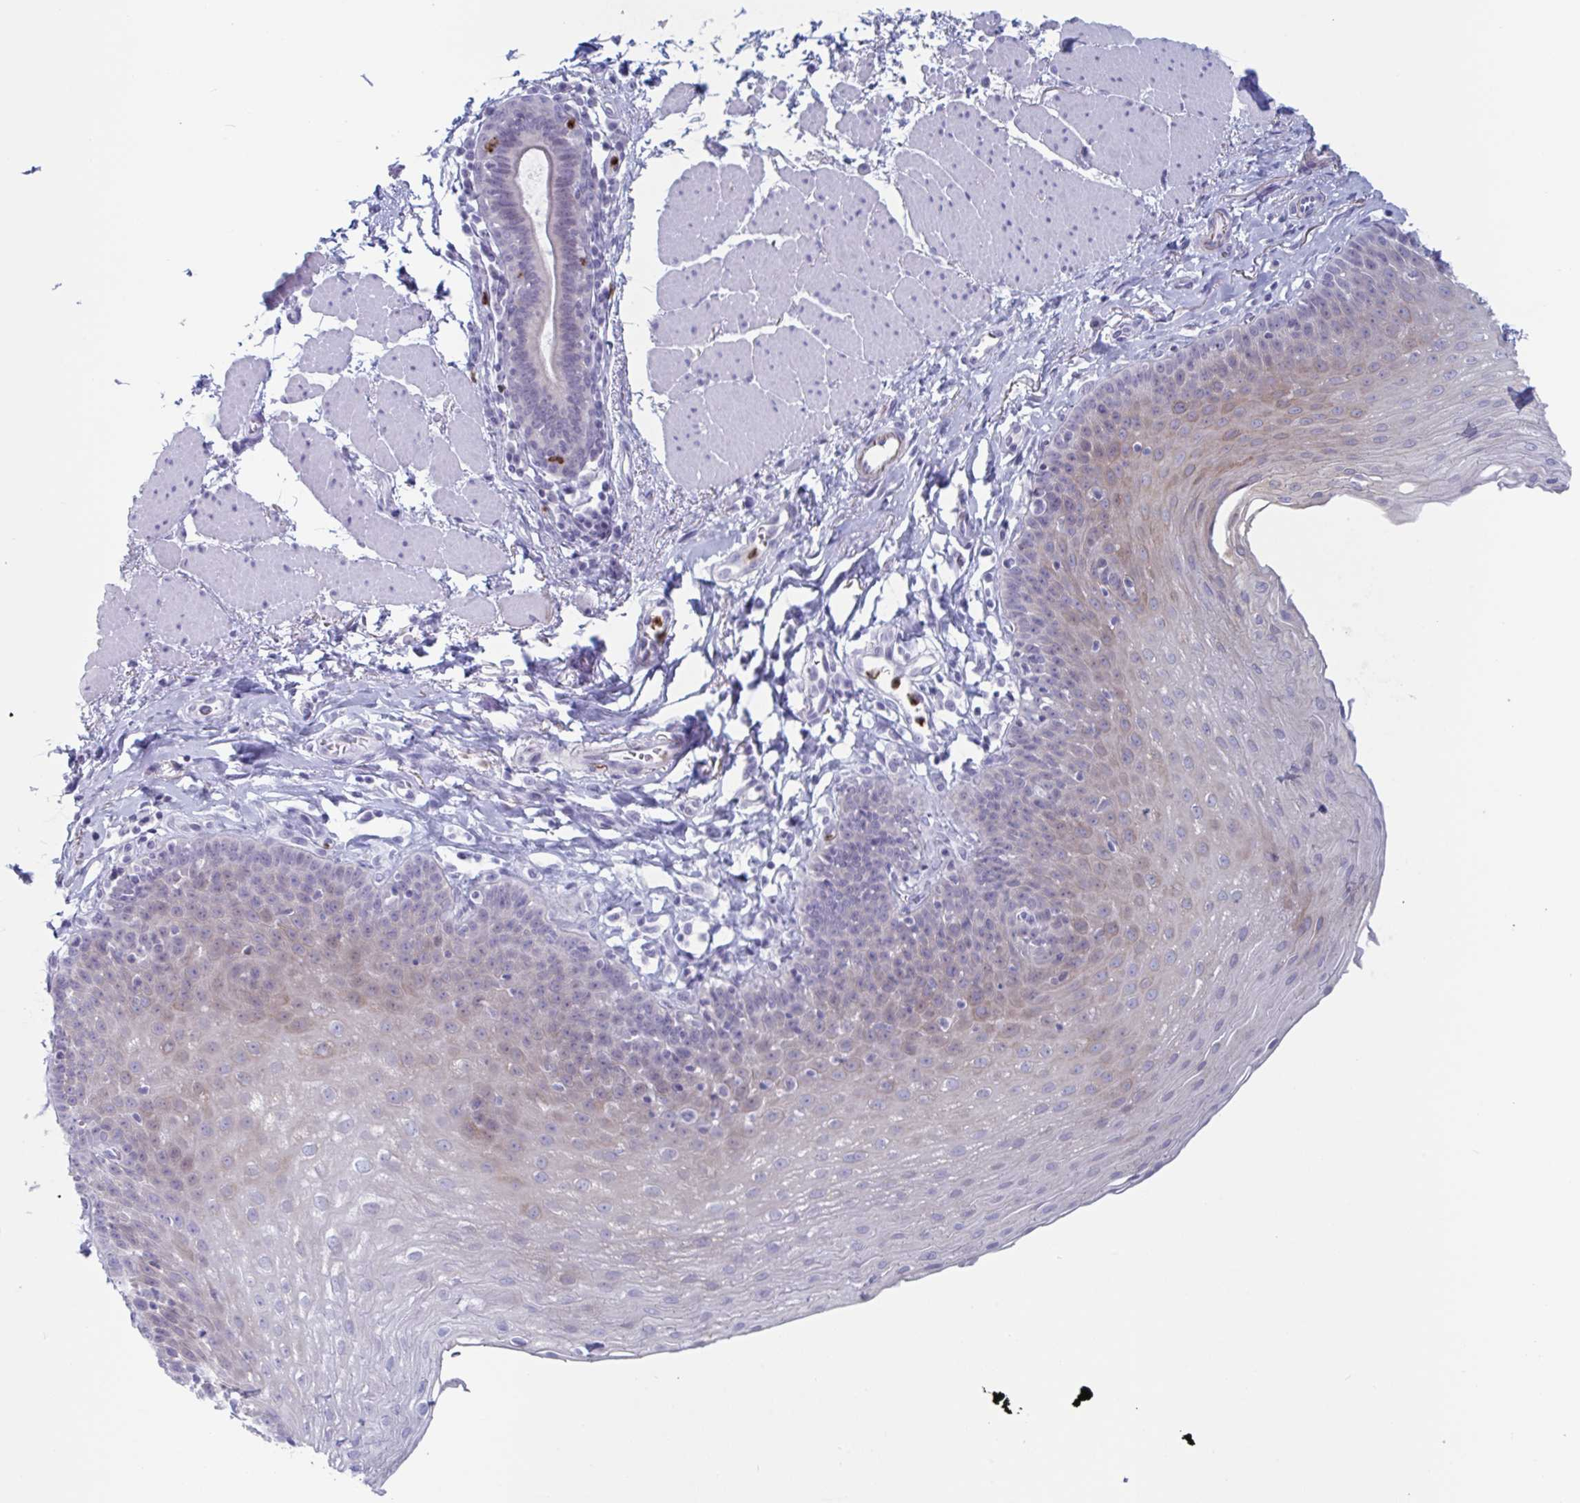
{"staining": {"intensity": "weak", "quantity": "<25%", "location": "cytoplasmic/membranous"}, "tissue": "esophagus", "cell_type": "Squamous epithelial cells", "image_type": "normal", "snomed": [{"axis": "morphology", "description": "Normal tissue, NOS"}, {"axis": "topography", "description": "Esophagus"}], "caption": "Immunohistochemical staining of benign human esophagus reveals no significant positivity in squamous epithelial cells. Brightfield microscopy of IHC stained with DAB (brown) and hematoxylin (blue), captured at high magnification.", "gene": "CYP4F11", "patient": {"sex": "female", "age": 81}}